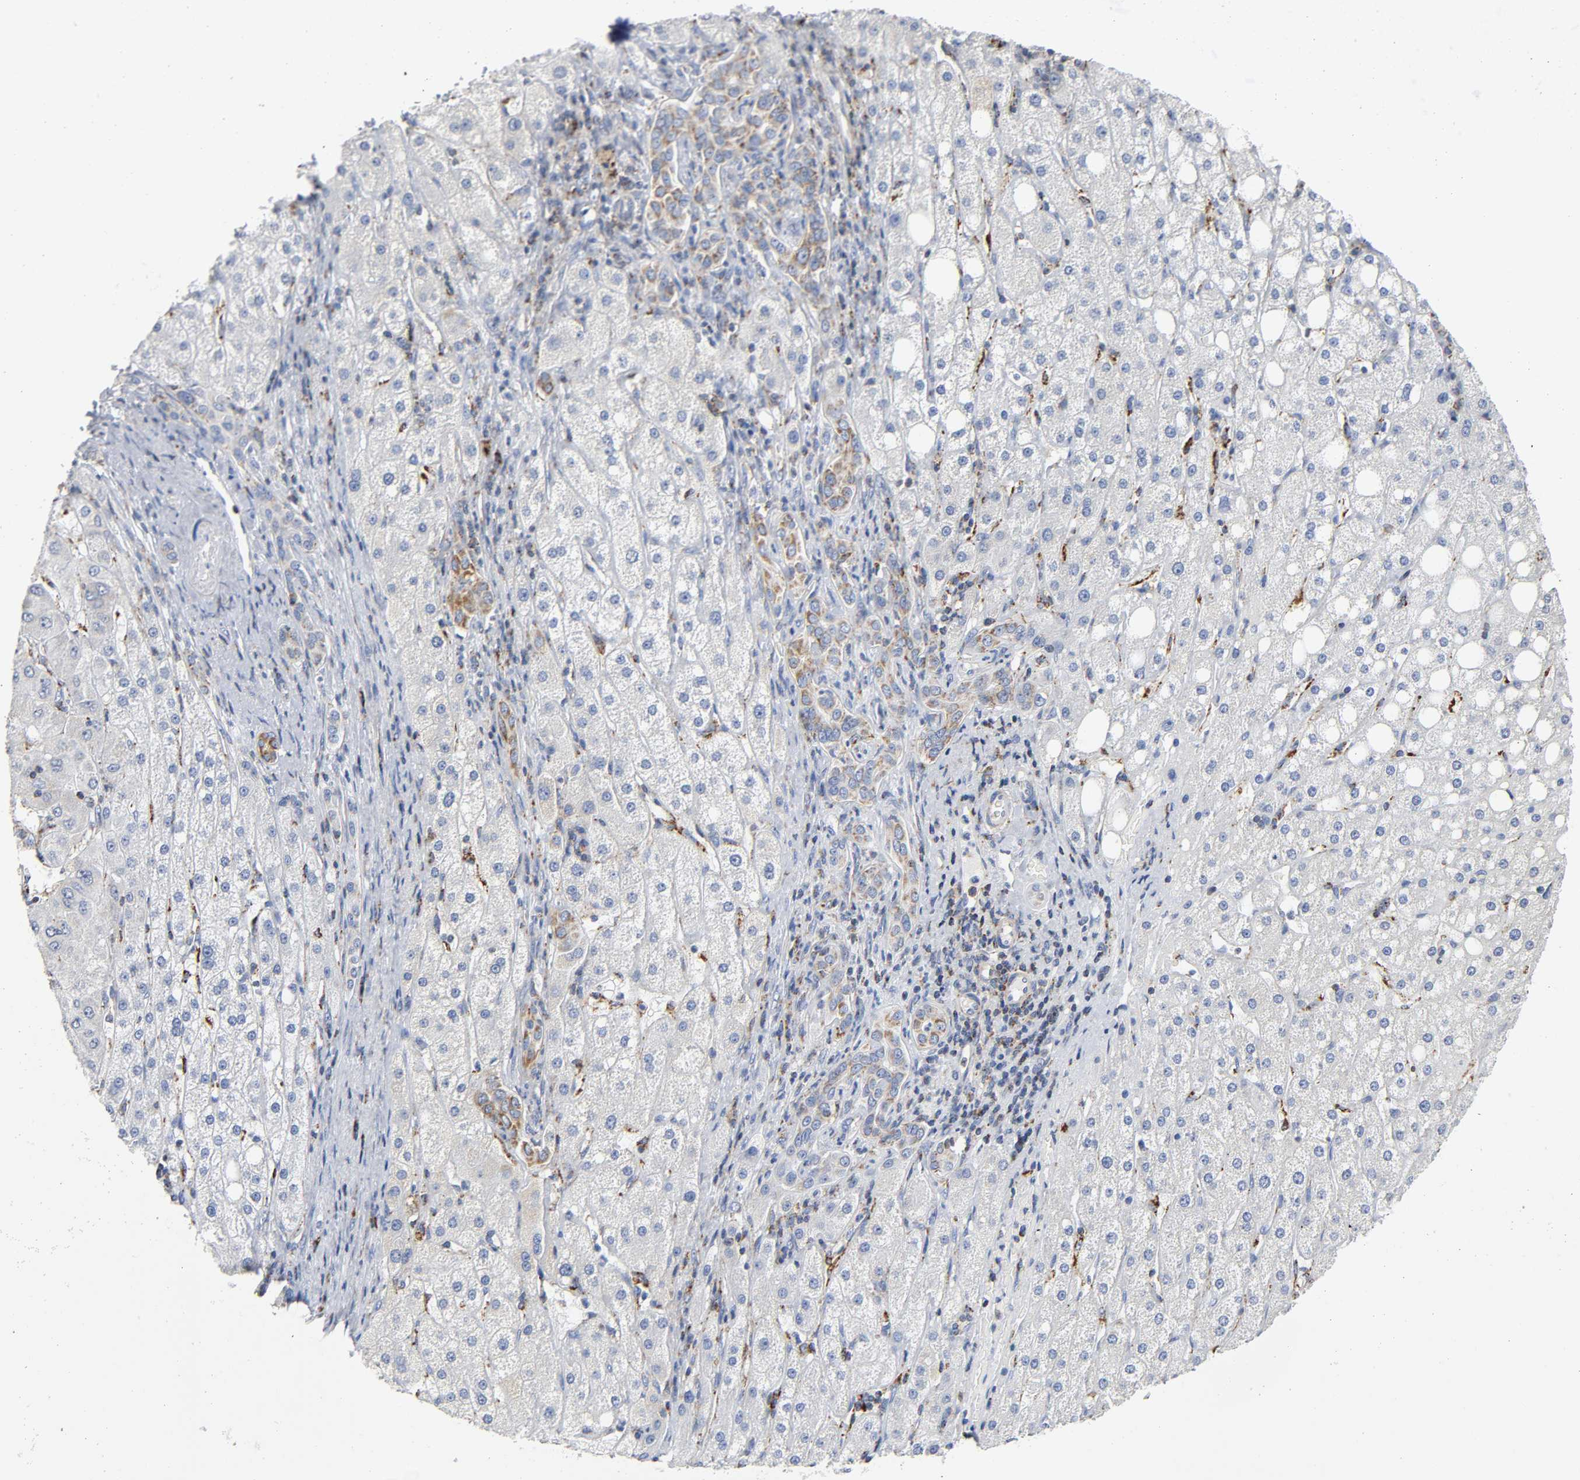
{"staining": {"intensity": "negative", "quantity": "none", "location": "none"}, "tissue": "liver cancer", "cell_type": "Tumor cells", "image_type": "cancer", "snomed": [{"axis": "morphology", "description": "Carcinoma, Hepatocellular, NOS"}, {"axis": "topography", "description": "Liver"}], "caption": "DAB immunohistochemical staining of human liver hepatocellular carcinoma demonstrates no significant staining in tumor cells.", "gene": "BAK1", "patient": {"sex": "male", "age": 80}}